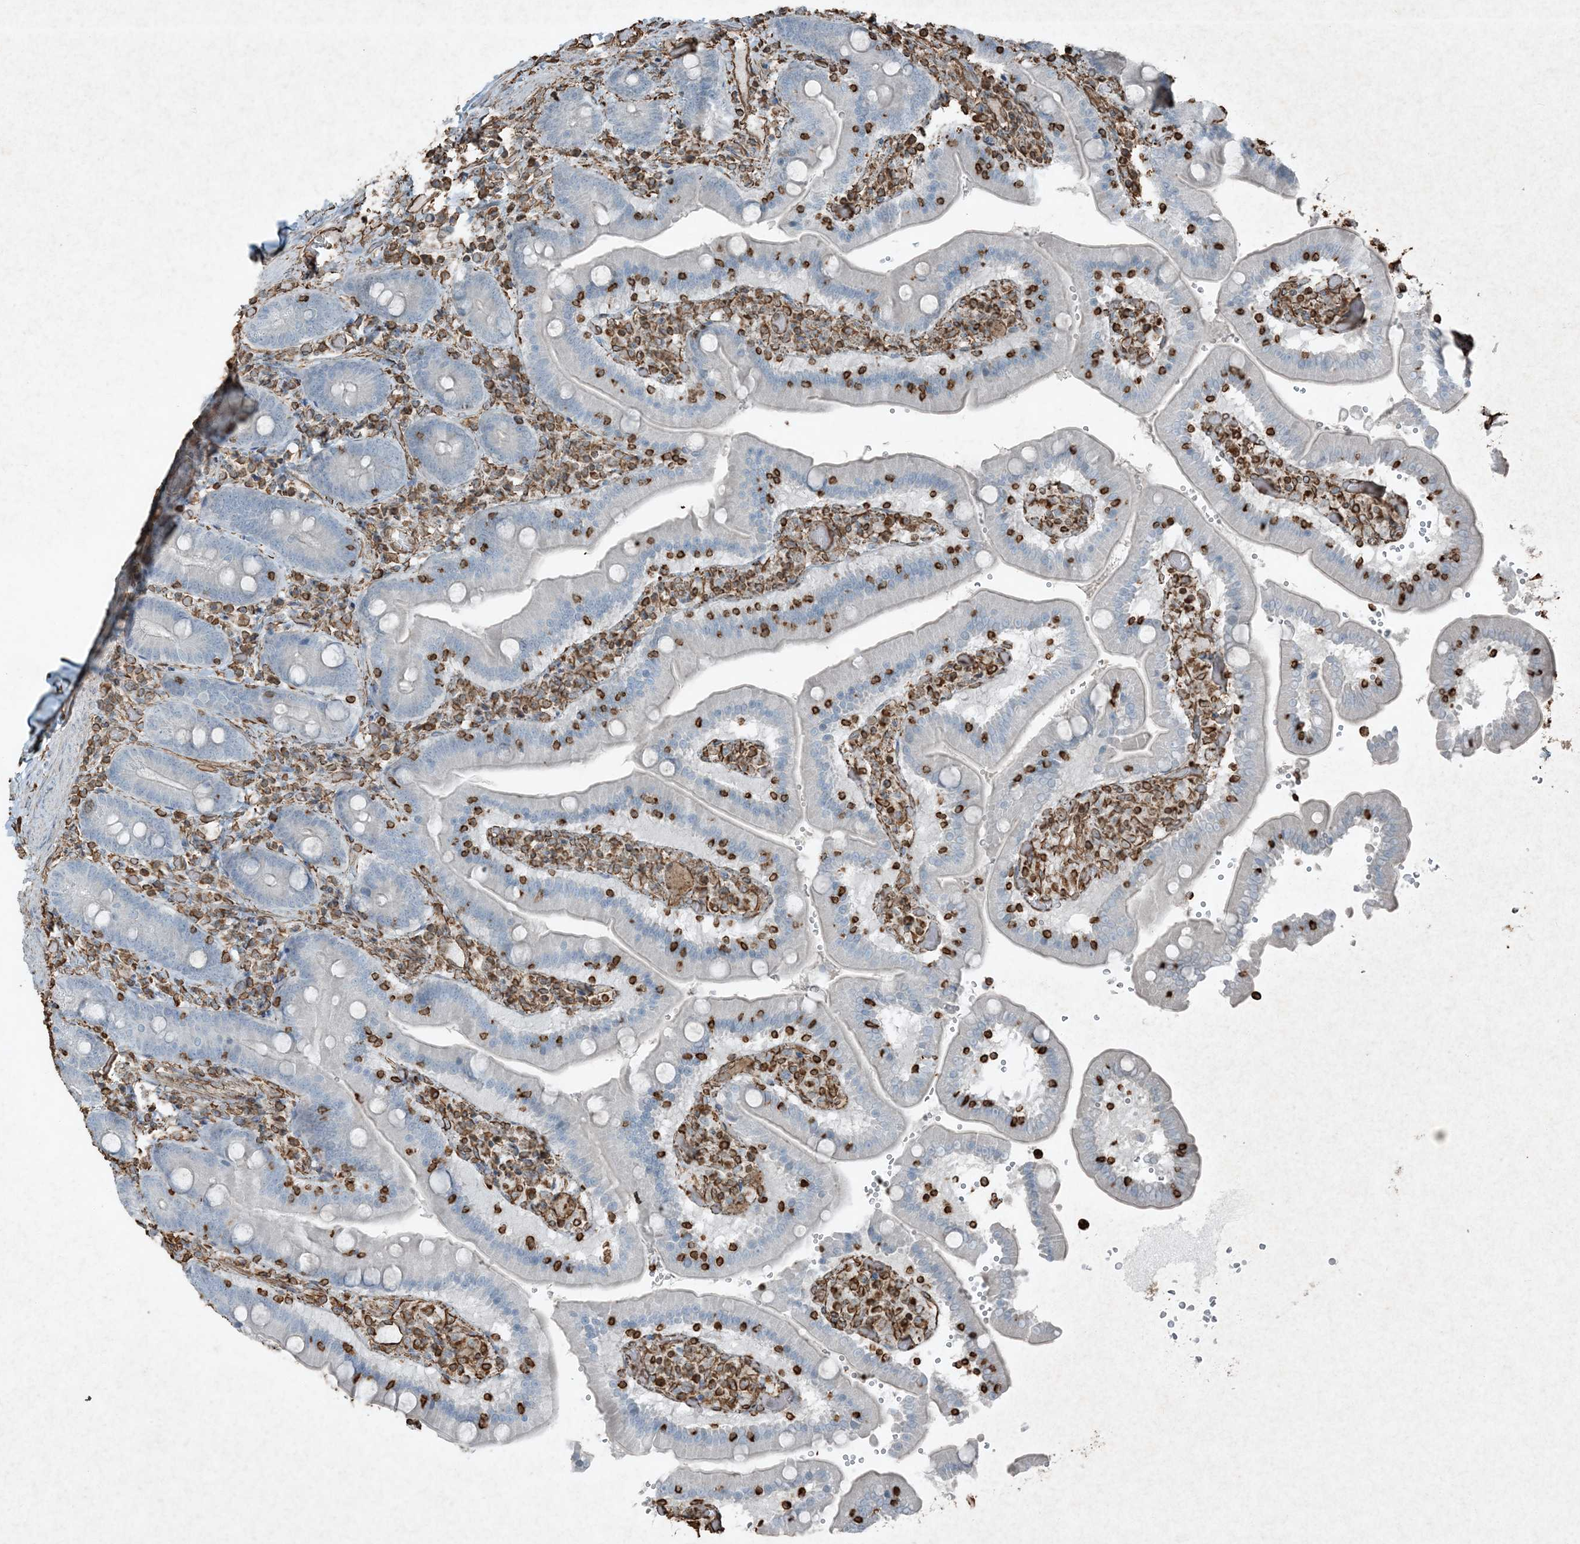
{"staining": {"intensity": "negative", "quantity": "none", "location": "none"}, "tissue": "duodenum", "cell_type": "Glandular cells", "image_type": "normal", "snomed": [{"axis": "morphology", "description": "Normal tissue, NOS"}, {"axis": "topography", "description": "Duodenum"}], "caption": "Immunohistochemical staining of normal human duodenum displays no significant positivity in glandular cells.", "gene": "RYK", "patient": {"sex": "female", "age": 62}}